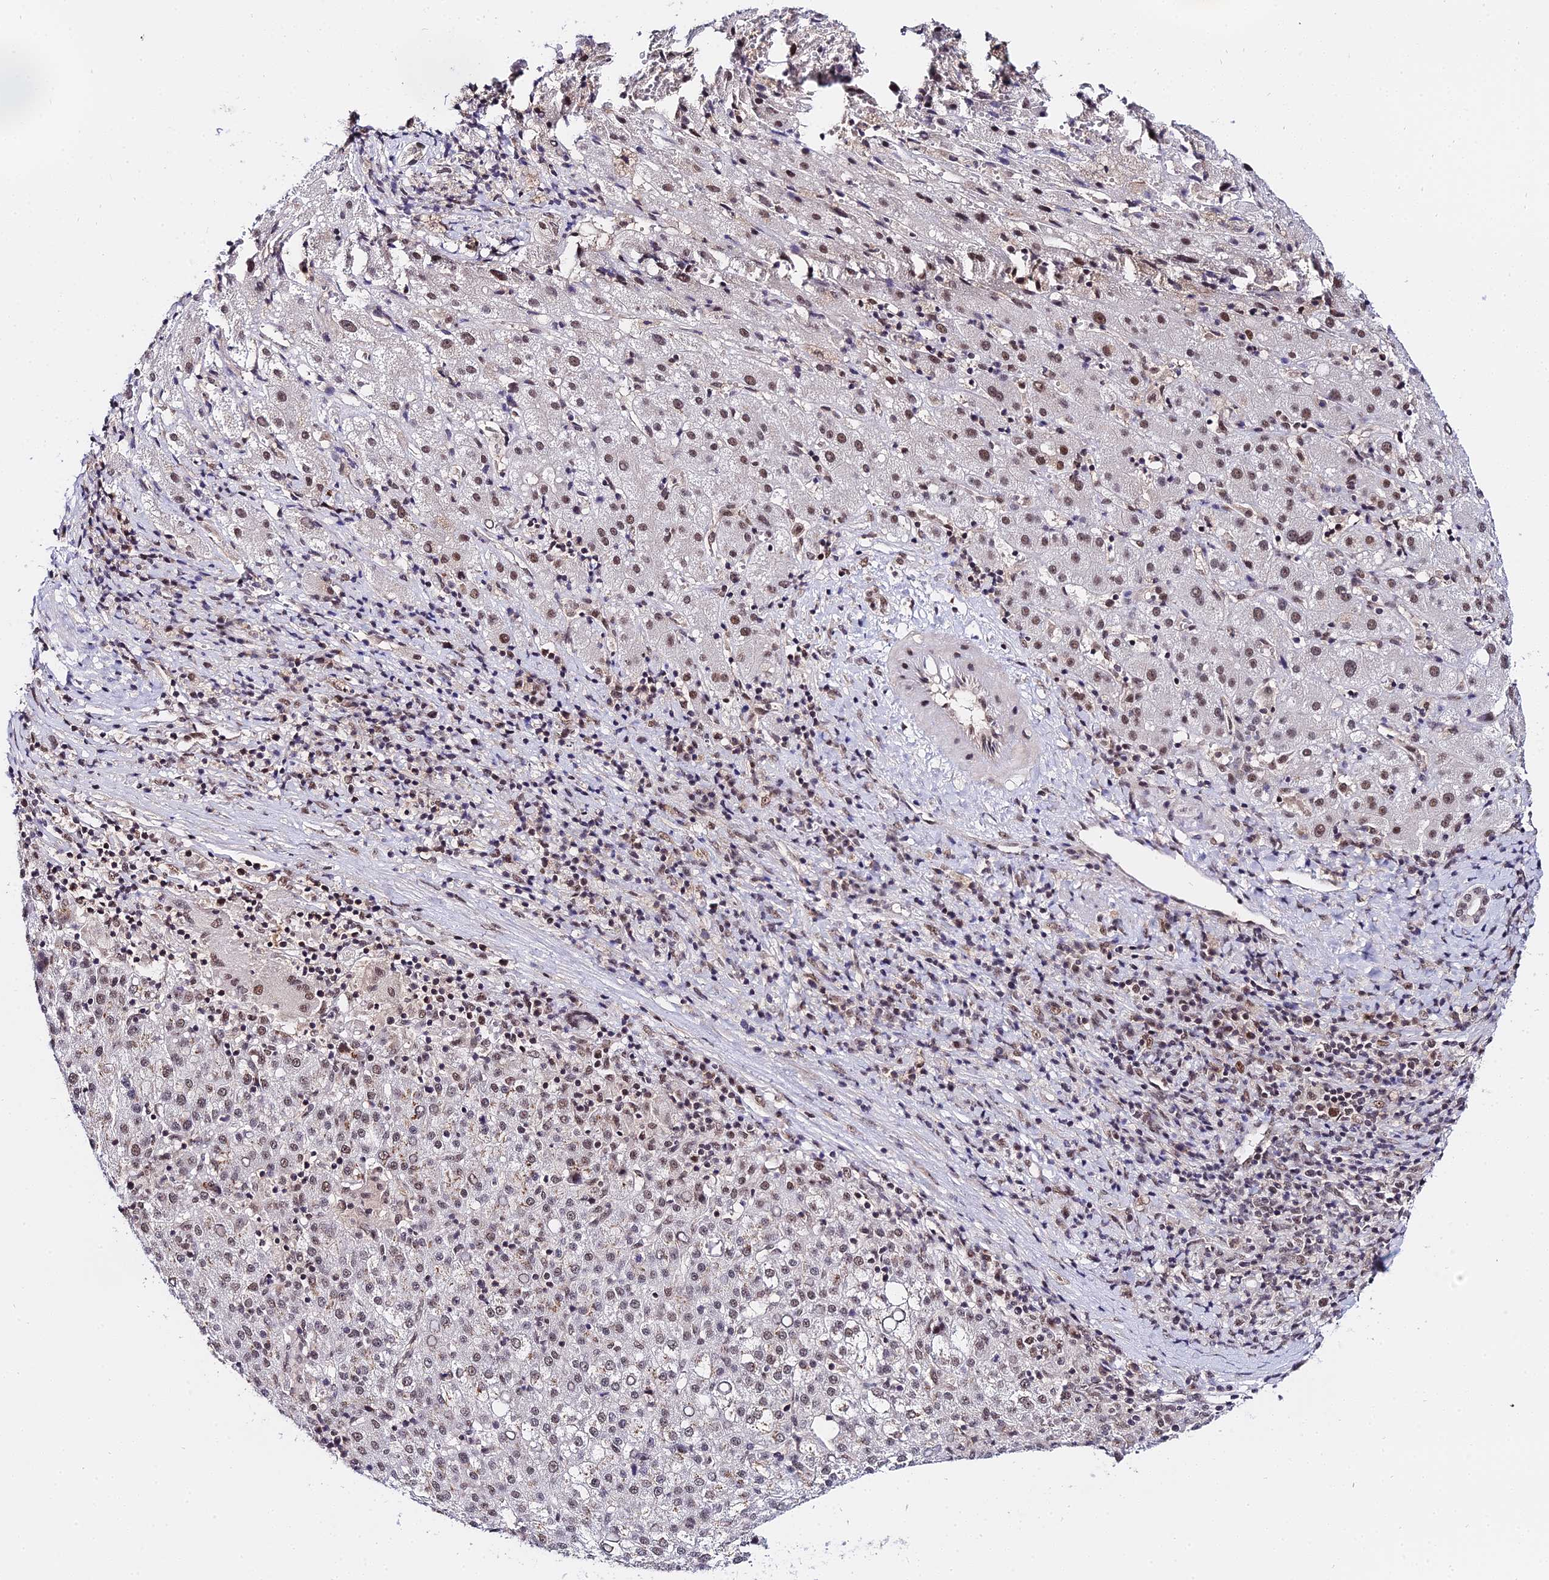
{"staining": {"intensity": "moderate", "quantity": "<25%", "location": "cytoplasmic/membranous,nuclear"}, "tissue": "liver cancer", "cell_type": "Tumor cells", "image_type": "cancer", "snomed": [{"axis": "morphology", "description": "Carcinoma, Hepatocellular, NOS"}, {"axis": "topography", "description": "Liver"}], "caption": "Immunohistochemical staining of human liver cancer demonstrates low levels of moderate cytoplasmic/membranous and nuclear protein positivity in about <25% of tumor cells.", "gene": "EXOSC3", "patient": {"sex": "female", "age": 58}}